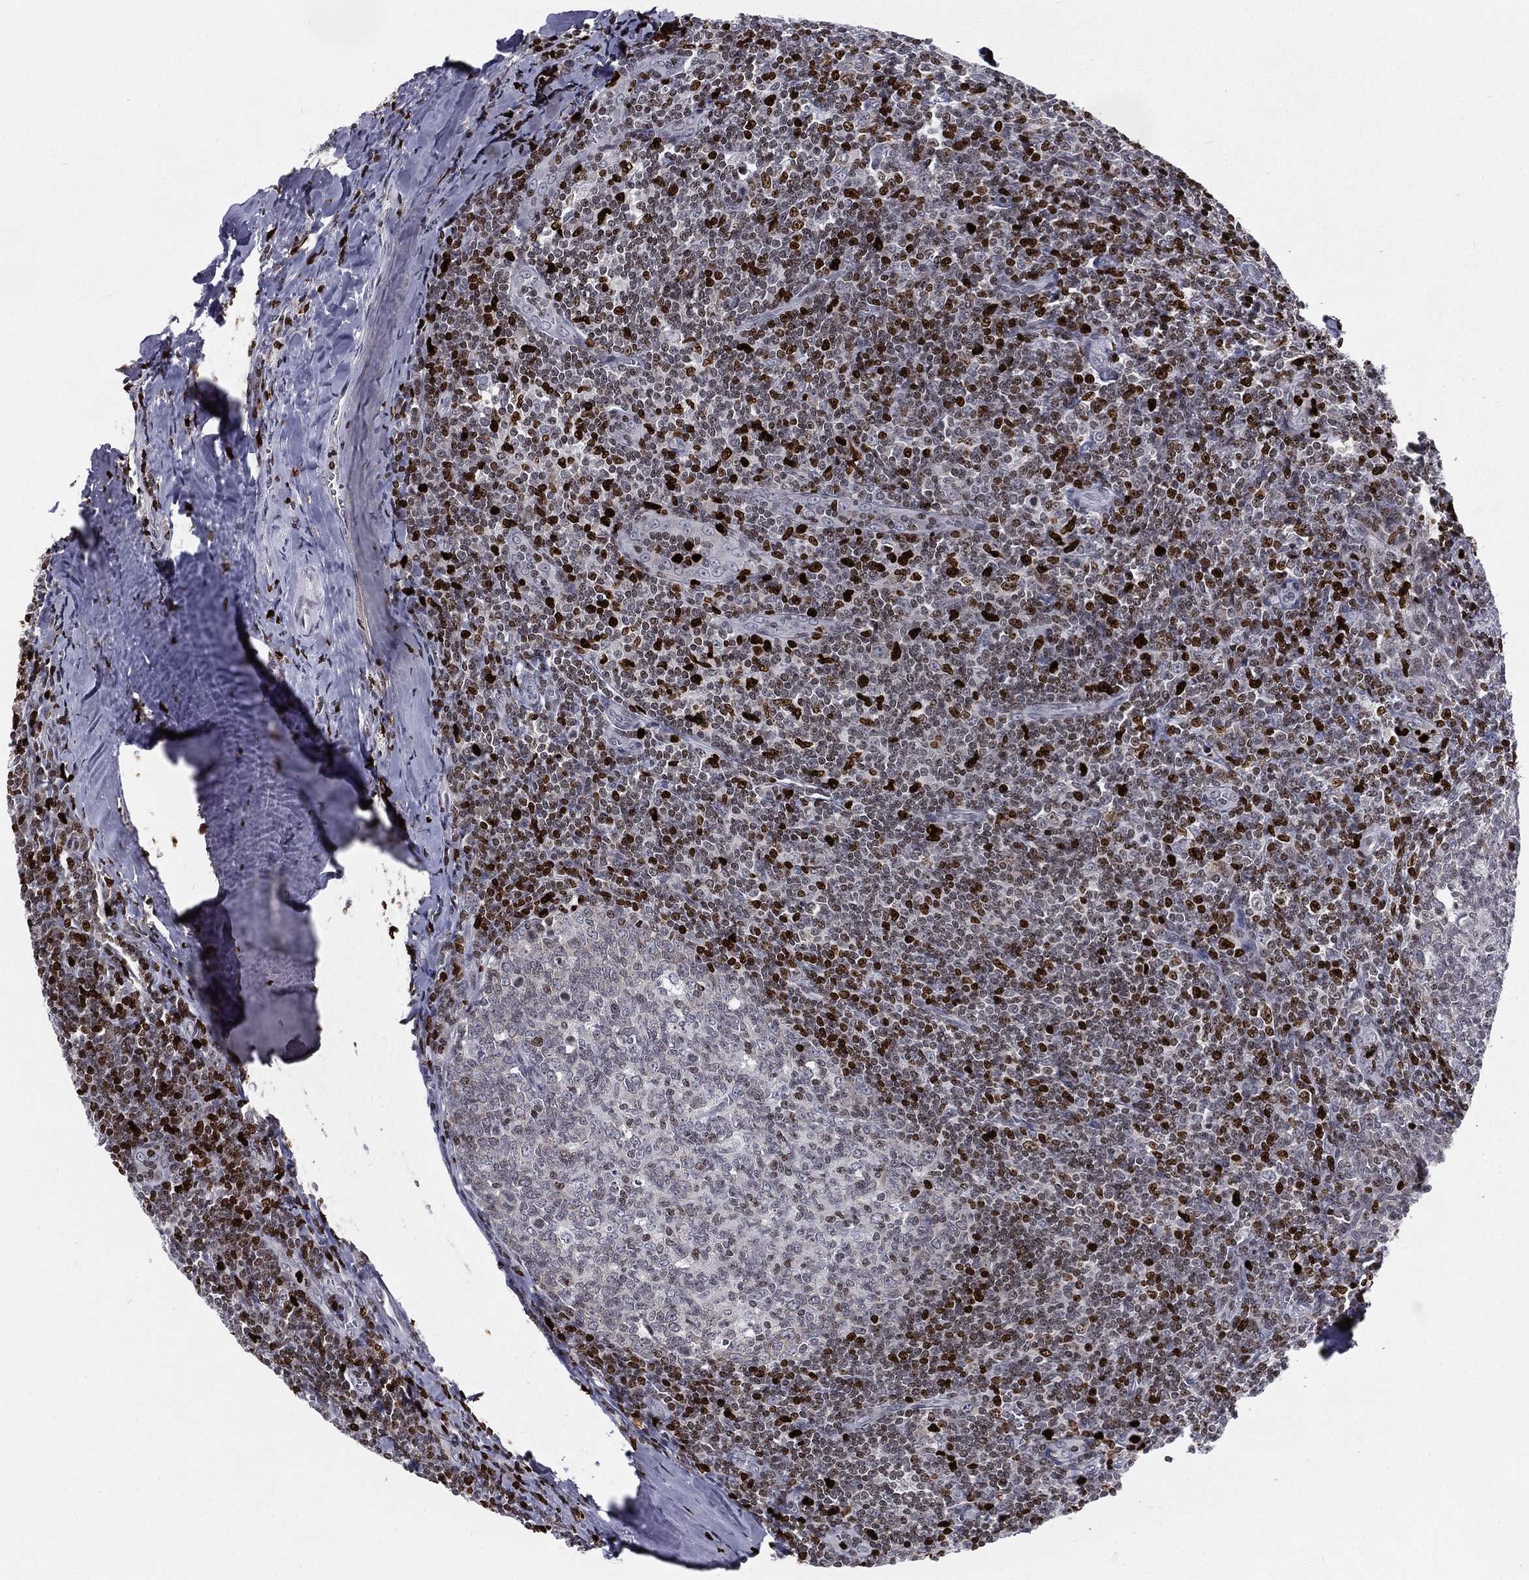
{"staining": {"intensity": "strong", "quantity": "<25%", "location": "nuclear"}, "tissue": "tonsil", "cell_type": "Germinal center cells", "image_type": "normal", "snomed": [{"axis": "morphology", "description": "Normal tissue, NOS"}, {"axis": "topography", "description": "Tonsil"}], "caption": "Tonsil stained with a brown dye shows strong nuclear positive positivity in about <25% of germinal center cells.", "gene": "MNDA", "patient": {"sex": "male", "age": 20}}